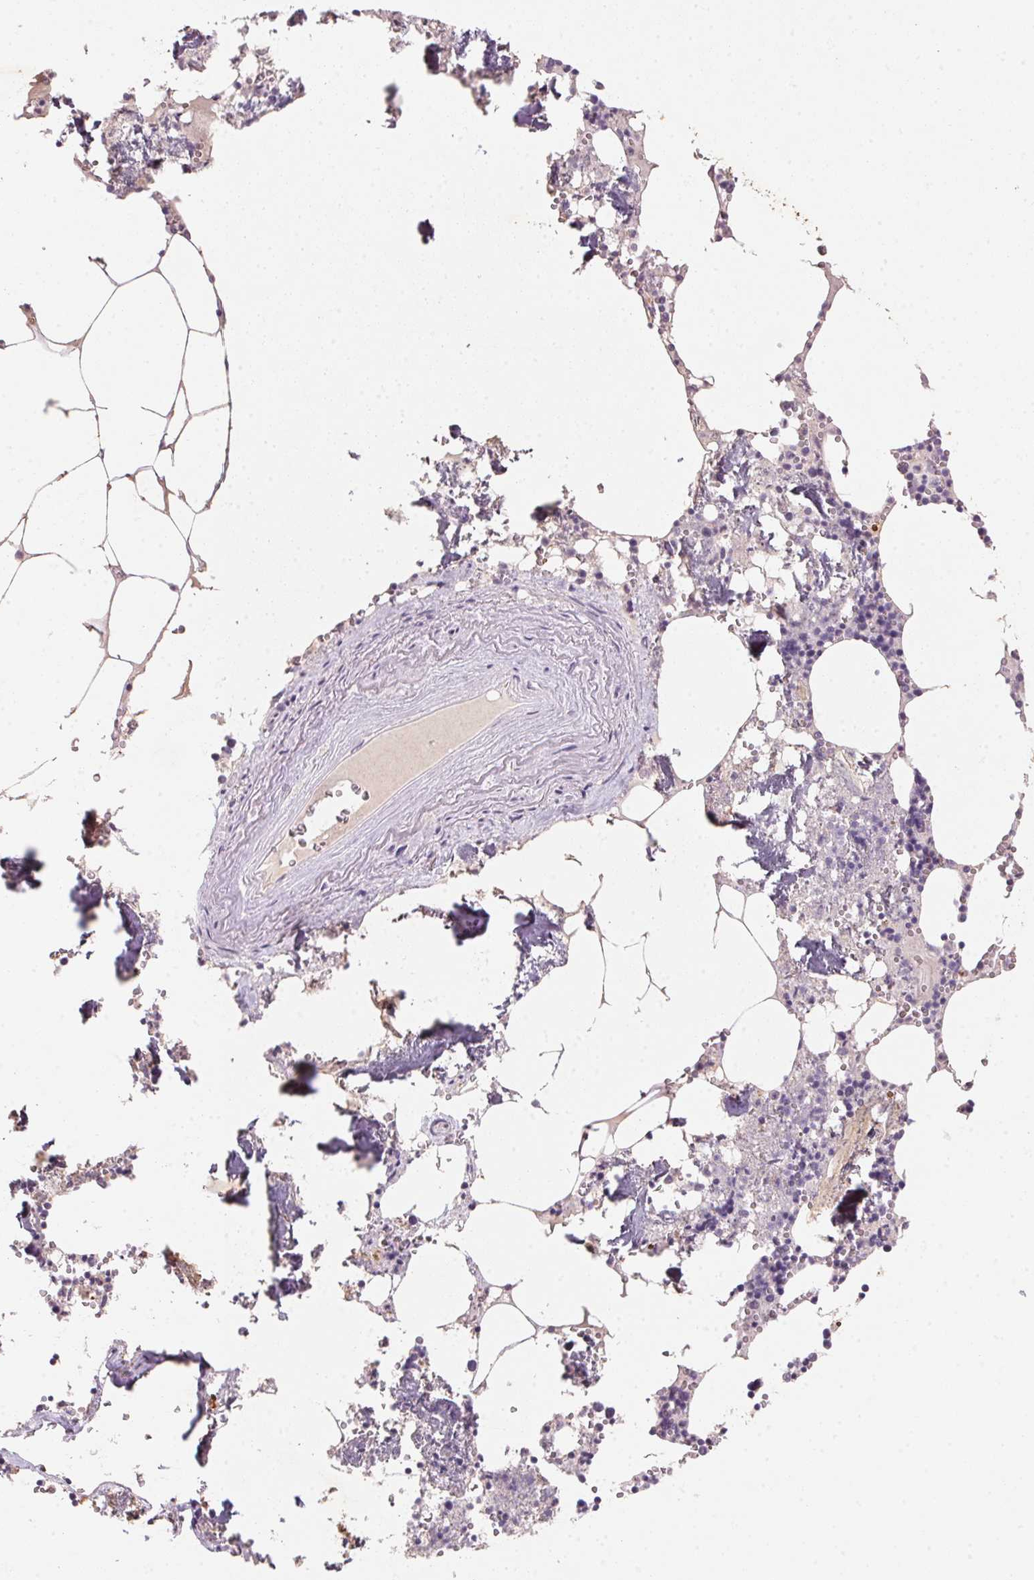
{"staining": {"intensity": "negative", "quantity": "none", "location": "none"}, "tissue": "bone marrow", "cell_type": "Hematopoietic cells", "image_type": "normal", "snomed": [{"axis": "morphology", "description": "Normal tissue, NOS"}, {"axis": "topography", "description": "Bone marrow"}], "caption": "This is an immunohistochemistry (IHC) histopathology image of benign bone marrow. There is no positivity in hematopoietic cells.", "gene": "CXCL5", "patient": {"sex": "male", "age": 54}}